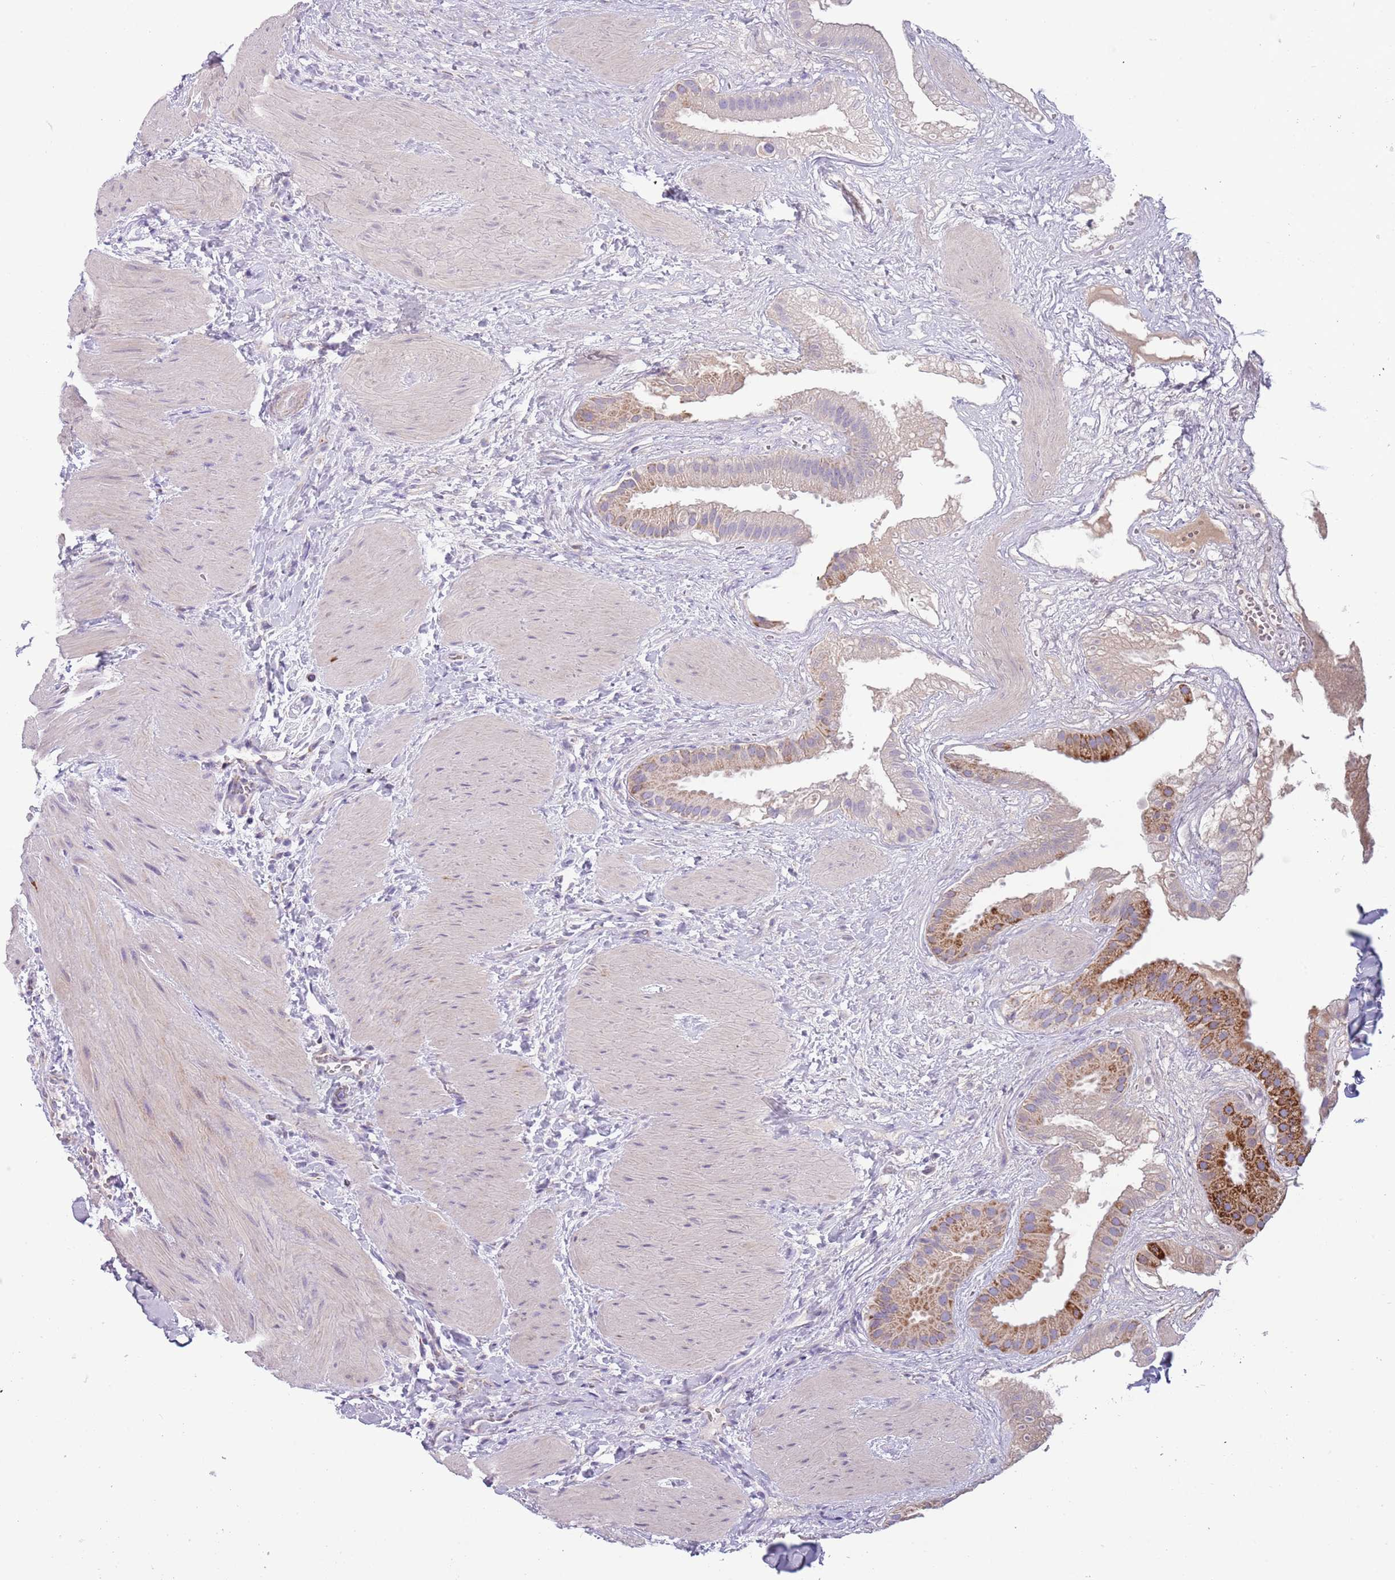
{"staining": {"intensity": "strong", "quantity": "25%-75%", "location": "cytoplasmic/membranous"}, "tissue": "gallbladder", "cell_type": "Glandular cells", "image_type": "normal", "snomed": [{"axis": "morphology", "description": "Normal tissue, NOS"}, {"axis": "topography", "description": "Gallbladder"}], "caption": "An image of human gallbladder stained for a protein shows strong cytoplasmic/membranous brown staining in glandular cells.", "gene": "RNF222", "patient": {"sex": "male", "age": 55}}